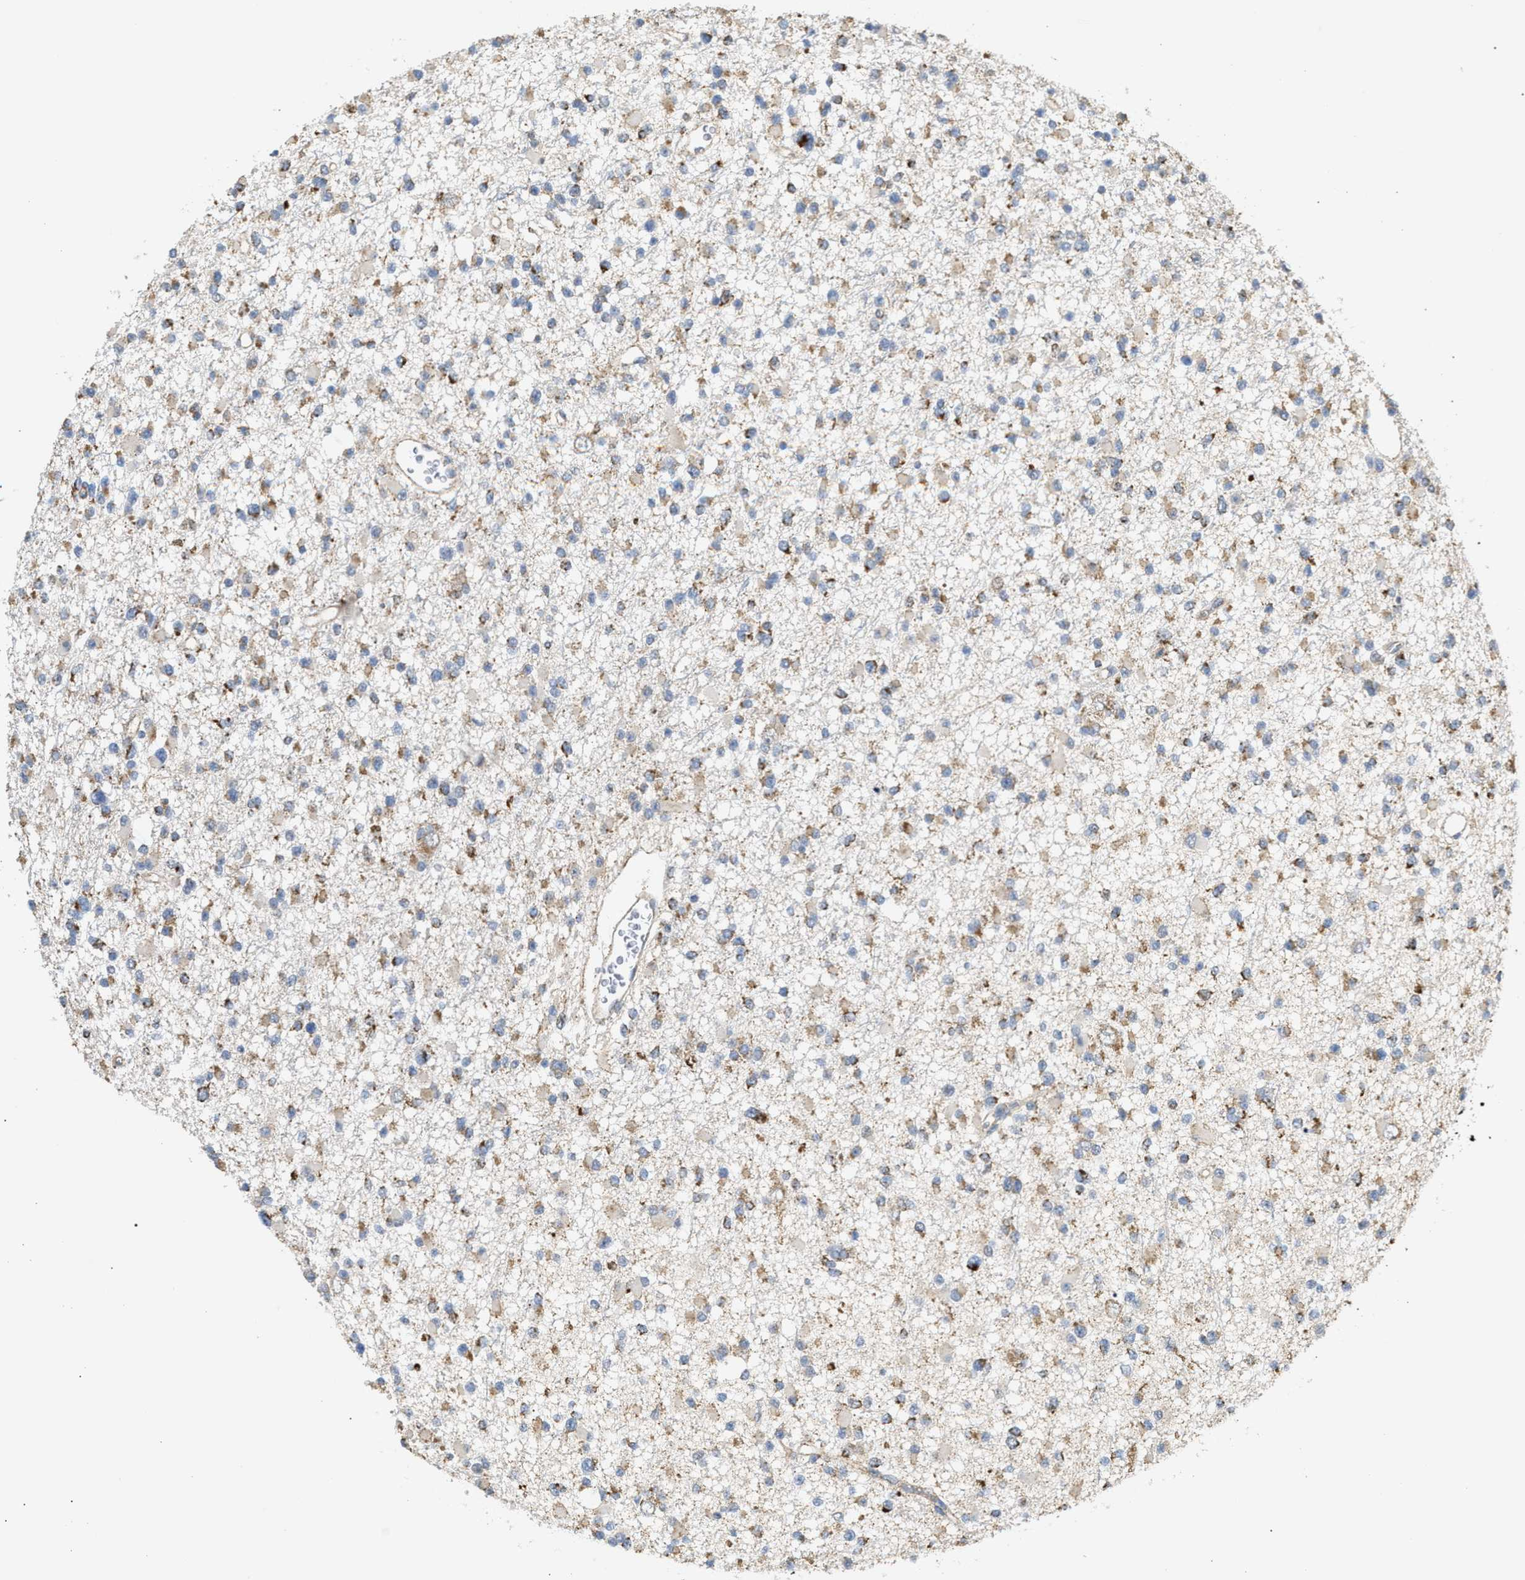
{"staining": {"intensity": "moderate", "quantity": ">75%", "location": "cytoplasmic/membranous"}, "tissue": "glioma", "cell_type": "Tumor cells", "image_type": "cancer", "snomed": [{"axis": "morphology", "description": "Glioma, malignant, Low grade"}, {"axis": "topography", "description": "Brain"}], "caption": "Tumor cells demonstrate moderate cytoplasmic/membranous staining in about >75% of cells in glioma.", "gene": "TACO1", "patient": {"sex": "female", "age": 22}}